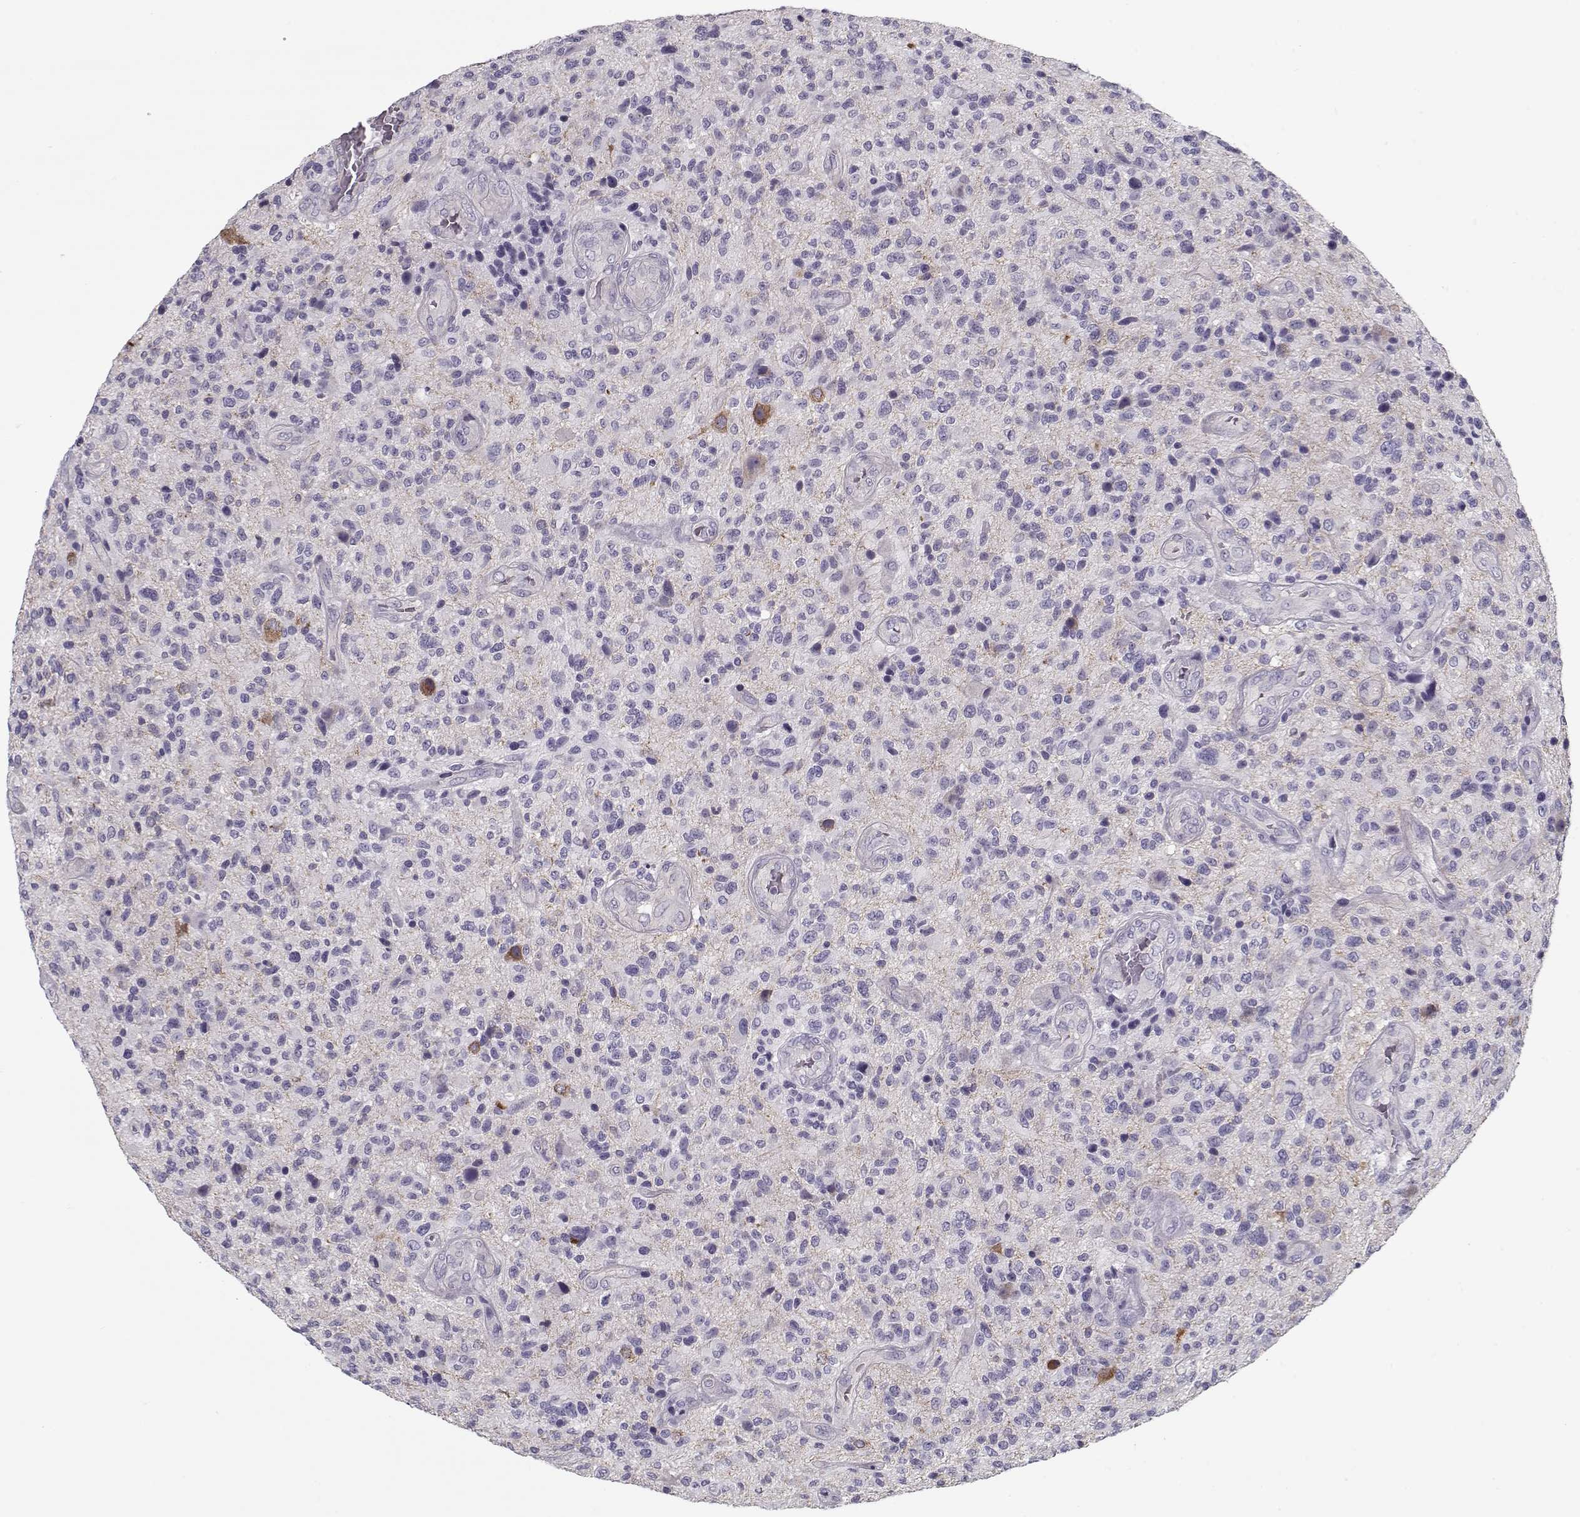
{"staining": {"intensity": "negative", "quantity": "none", "location": "none"}, "tissue": "glioma", "cell_type": "Tumor cells", "image_type": "cancer", "snomed": [{"axis": "morphology", "description": "Glioma, malignant, High grade"}, {"axis": "topography", "description": "Brain"}], "caption": "Immunohistochemistry (IHC) photomicrograph of human high-grade glioma (malignant) stained for a protein (brown), which shows no expression in tumor cells.", "gene": "CCDC136", "patient": {"sex": "male", "age": 47}}